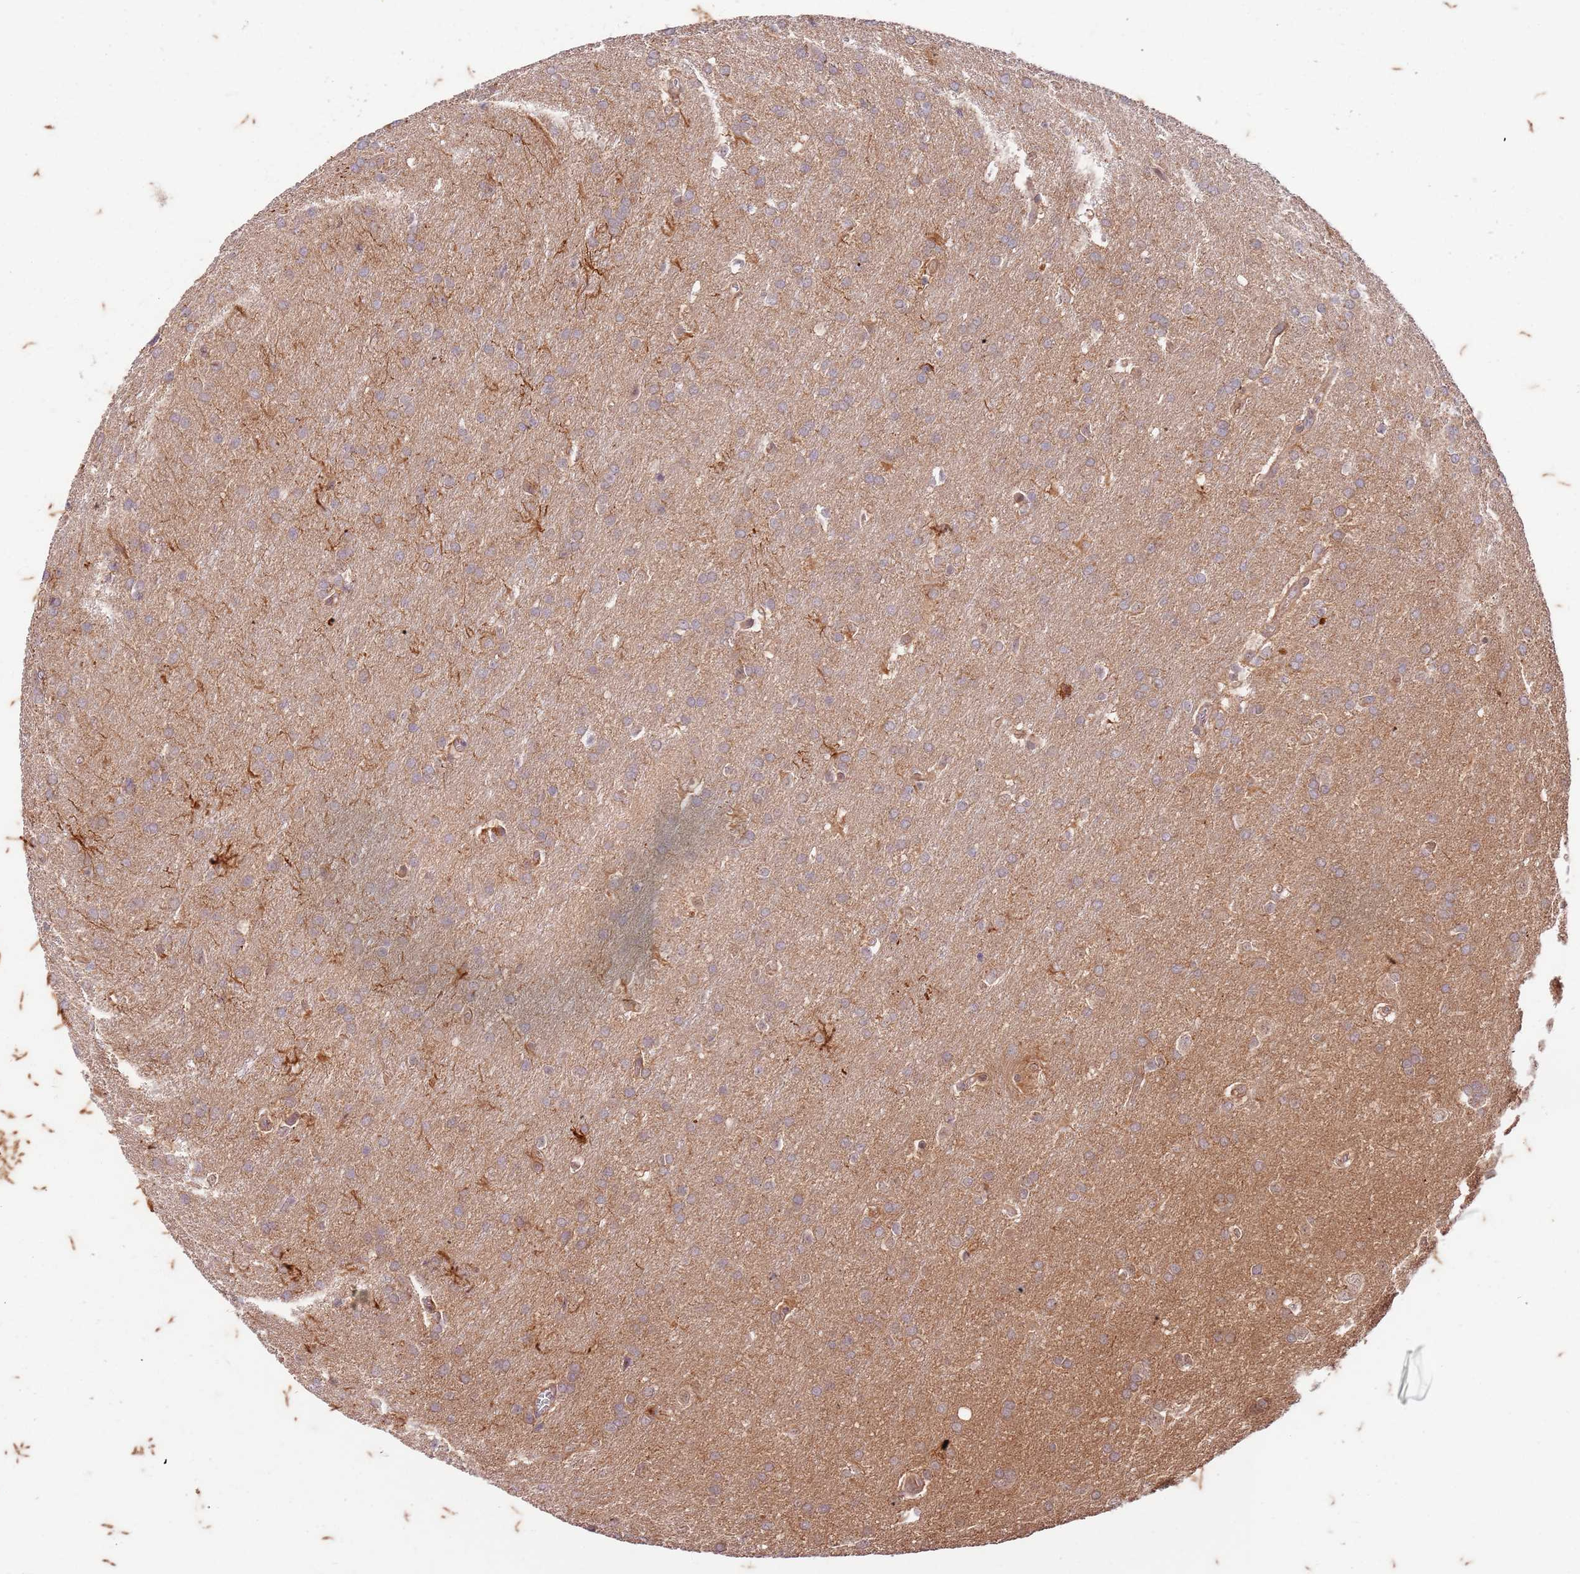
{"staining": {"intensity": "weak", "quantity": "25%-75%", "location": "cytoplasmic/membranous"}, "tissue": "glioma", "cell_type": "Tumor cells", "image_type": "cancer", "snomed": [{"axis": "morphology", "description": "Glioma, malignant, Low grade"}, {"axis": "topography", "description": "Brain"}], "caption": "Glioma stained for a protein (brown) exhibits weak cytoplasmic/membranous positive staining in approximately 25%-75% of tumor cells.", "gene": "RAPGEF3", "patient": {"sex": "female", "age": 32}}